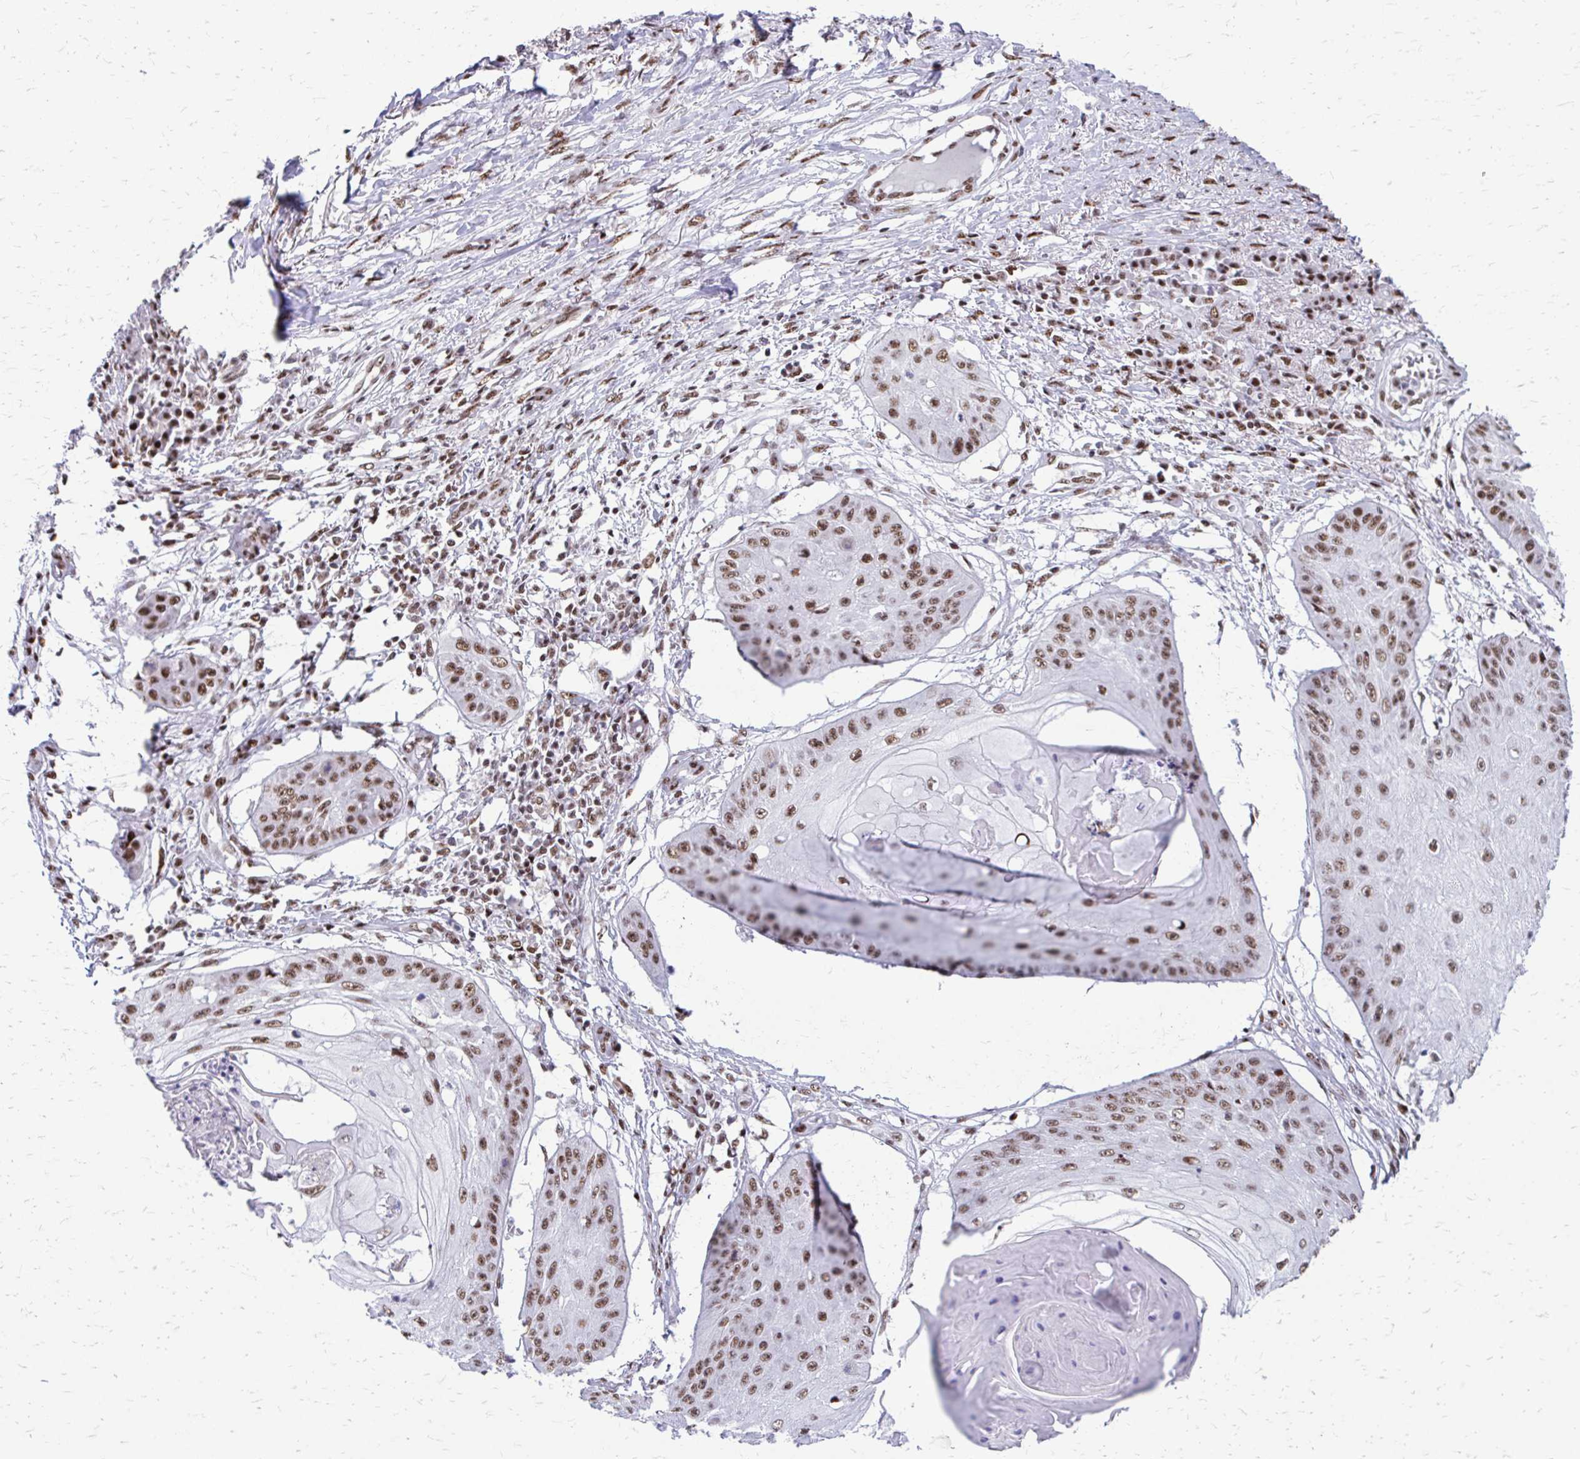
{"staining": {"intensity": "moderate", "quantity": ">75%", "location": "nuclear"}, "tissue": "skin cancer", "cell_type": "Tumor cells", "image_type": "cancer", "snomed": [{"axis": "morphology", "description": "Squamous cell carcinoma, NOS"}, {"axis": "topography", "description": "Skin"}], "caption": "There is medium levels of moderate nuclear positivity in tumor cells of skin cancer (squamous cell carcinoma), as demonstrated by immunohistochemical staining (brown color).", "gene": "SS18", "patient": {"sex": "male", "age": 70}}